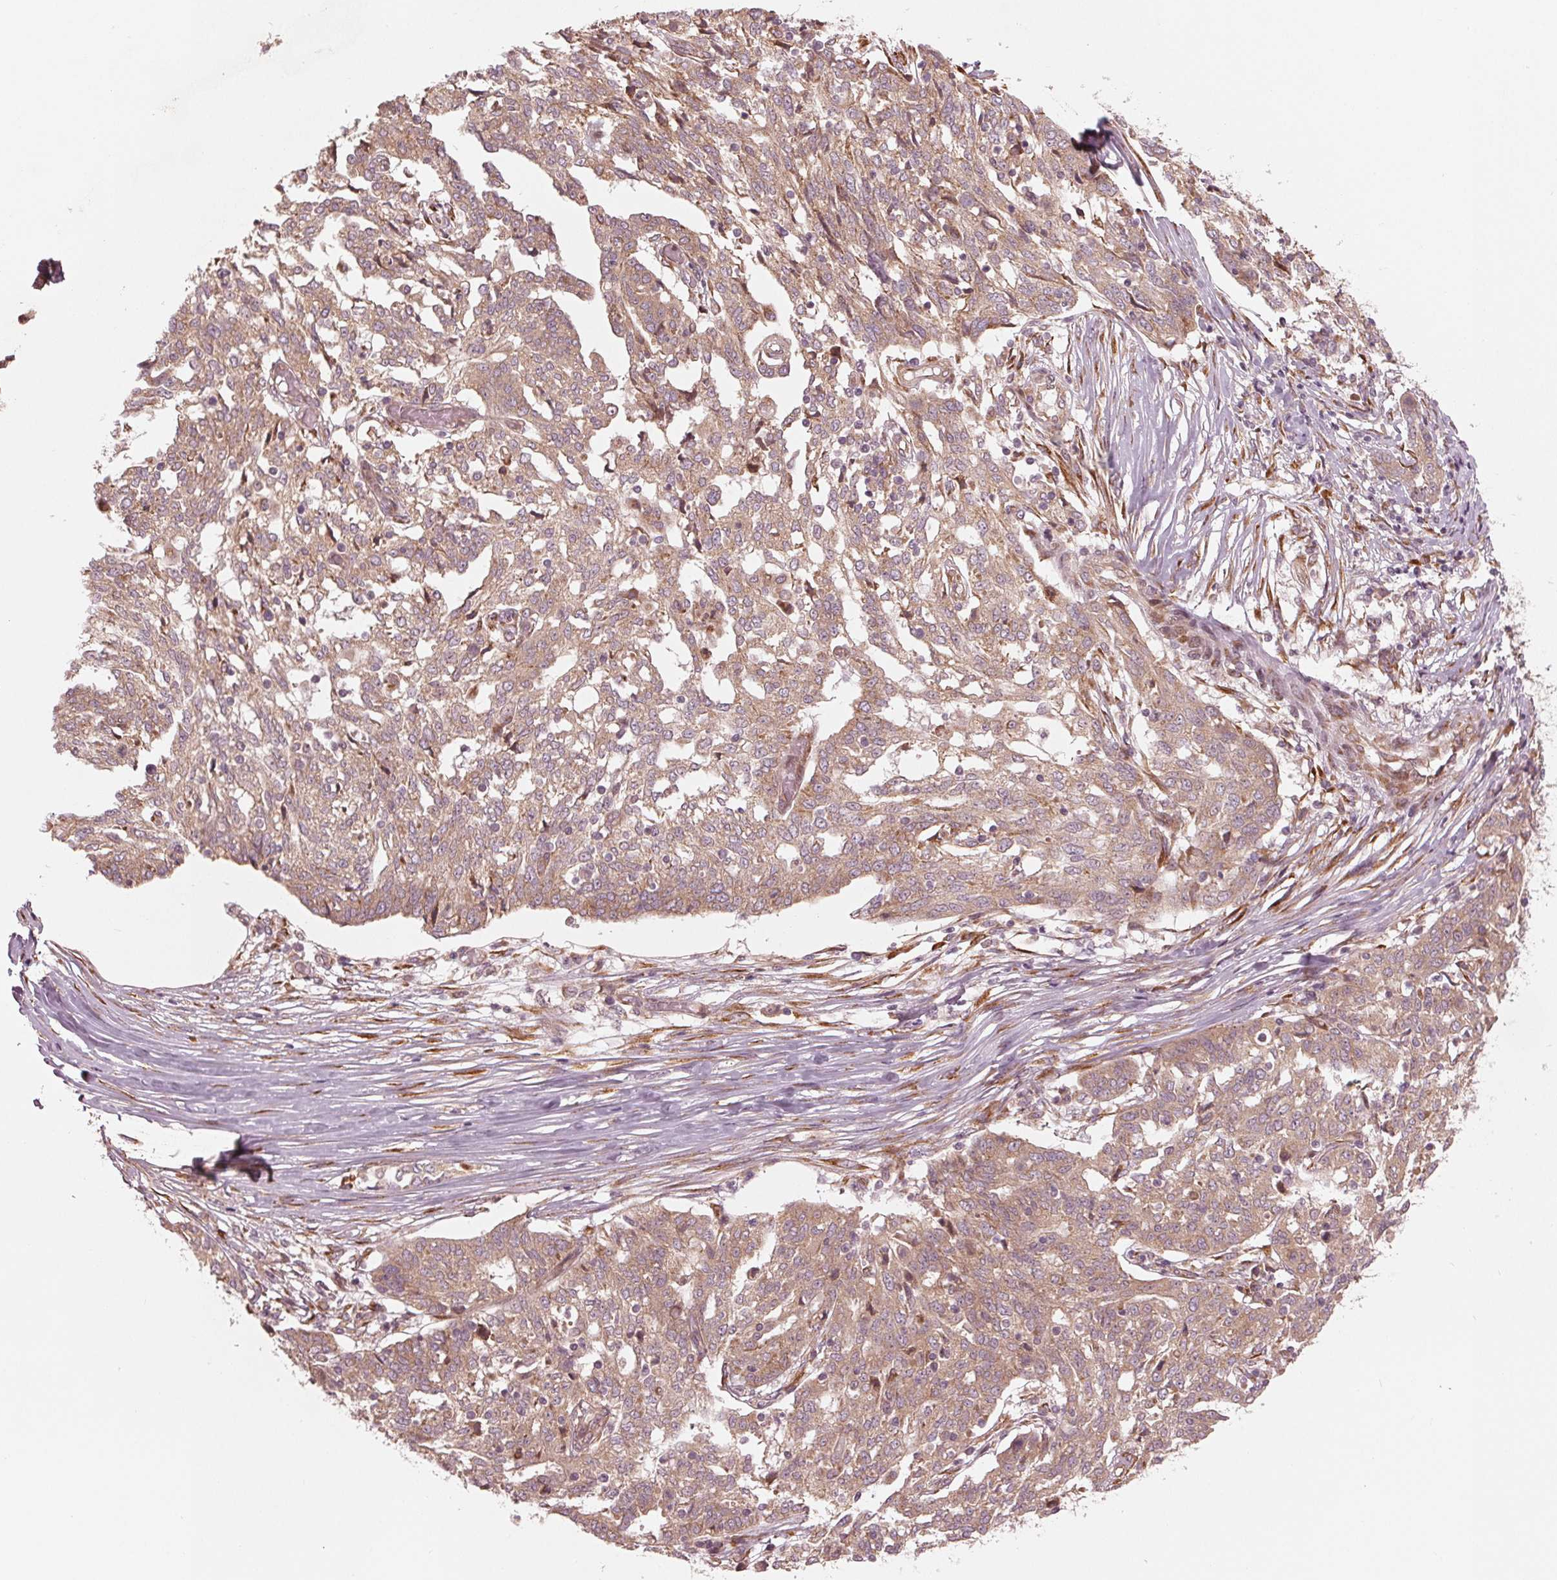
{"staining": {"intensity": "weak", "quantity": ">75%", "location": "cytoplasmic/membranous"}, "tissue": "ovarian cancer", "cell_type": "Tumor cells", "image_type": "cancer", "snomed": [{"axis": "morphology", "description": "Cystadenocarcinoma, serous, NOS"}, {"axis": "topography", "description": "Ovary"}], "caption": "This is an image of immunohistochemistry staining of ovarian cancer (serous cystadenocarcinoma), which shows weak positivity in the cytoplasmic/membranous of tumor cells.", "gene": "CMIP", "patient": {"sex": "female", "age": 67}}